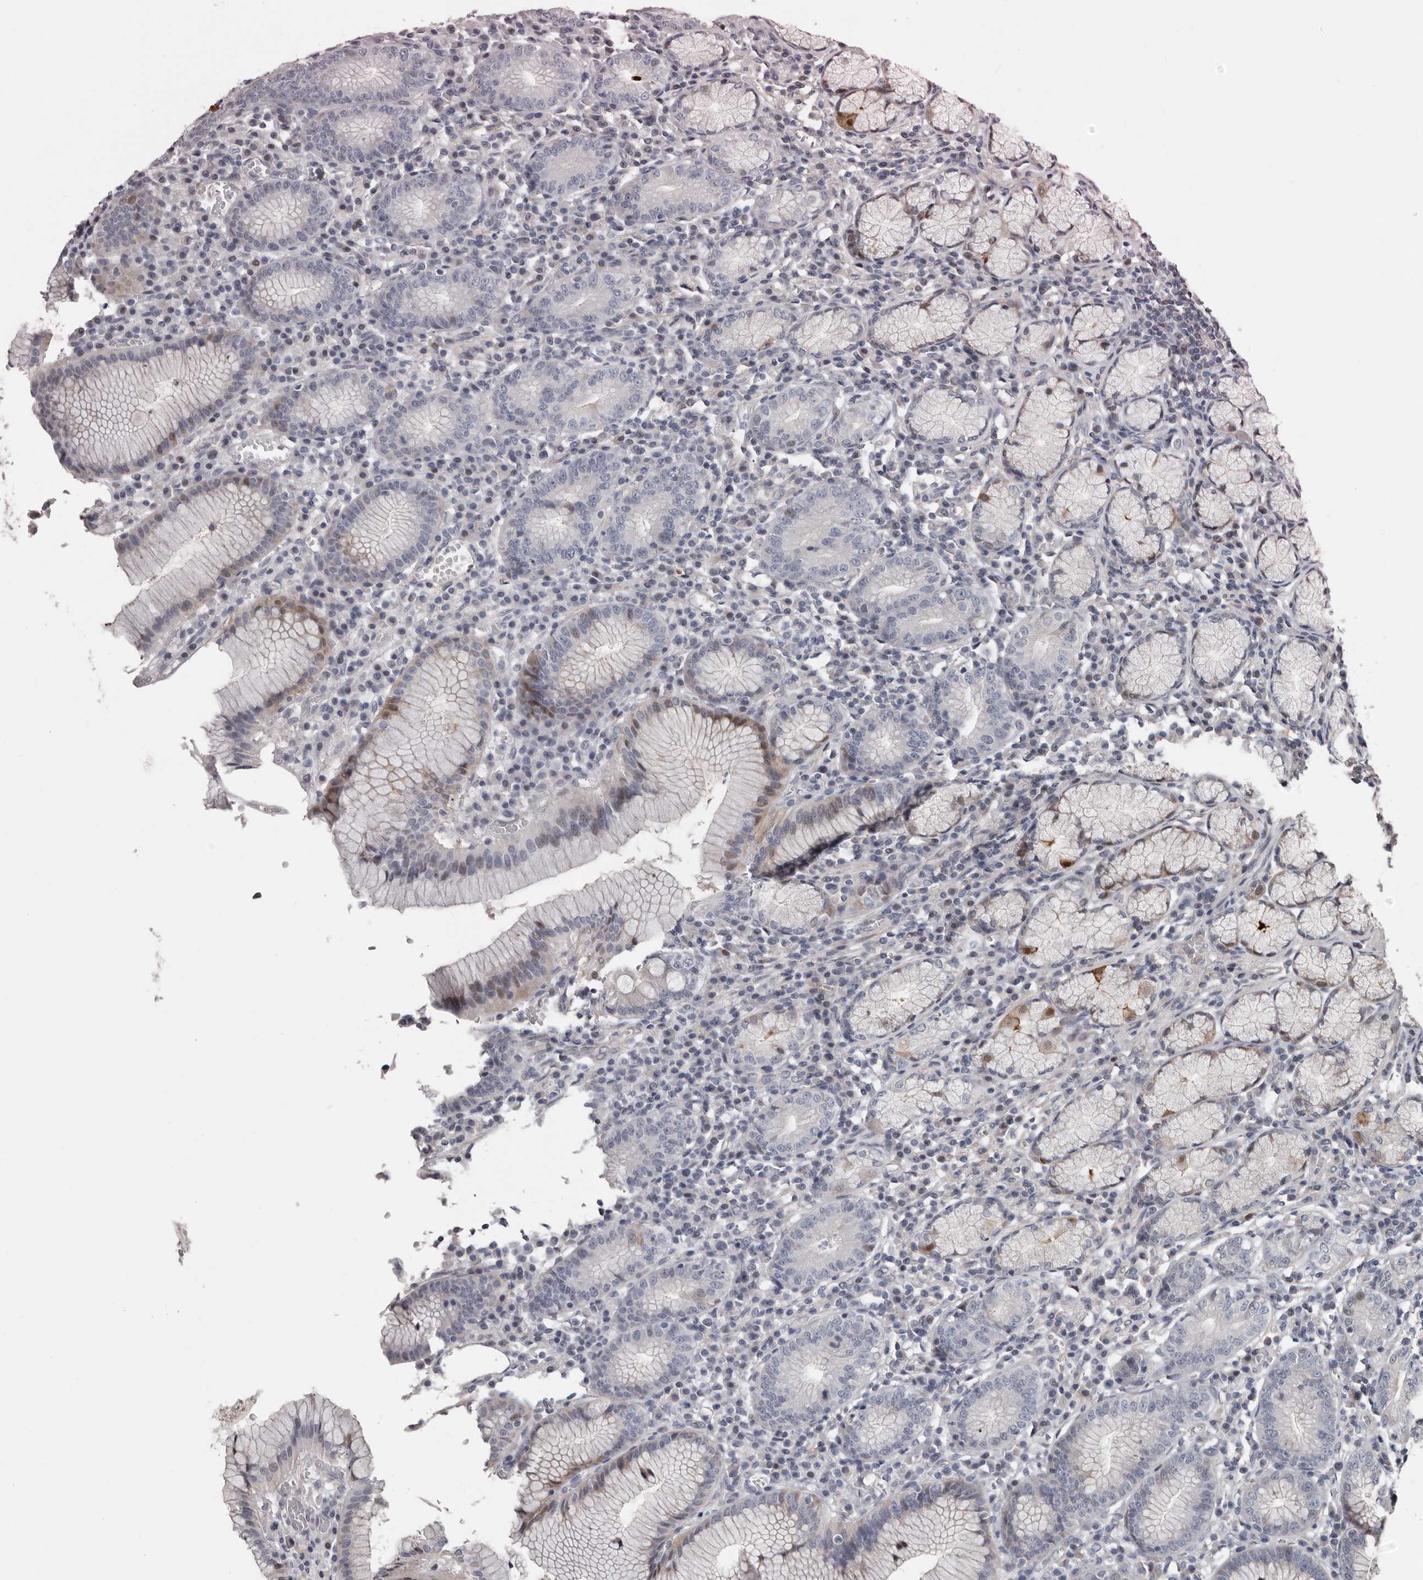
{"staining": {"intensity": "weak", "quantity": "<25%", "location": "cytoplasmic/membranous,nuclear"}, "tissue": "stomach", "cell_type": "Glandular cells", "image_type": "normal", "snomed": [{"axis": "morphology", "description": "Normal tissue, NOS"}, {"axis": "topography", "description": "Stomach"}], "caption": "High magnification brightfield microscopy of normal stomach stained with DAB (3,3'-diaminobenzidine) (brown) and counterstained with hematoxylin (blue): glandular cells show no significant staining.", "gene": "RNF217", "patient": {"sex": "male", "age": 55}}